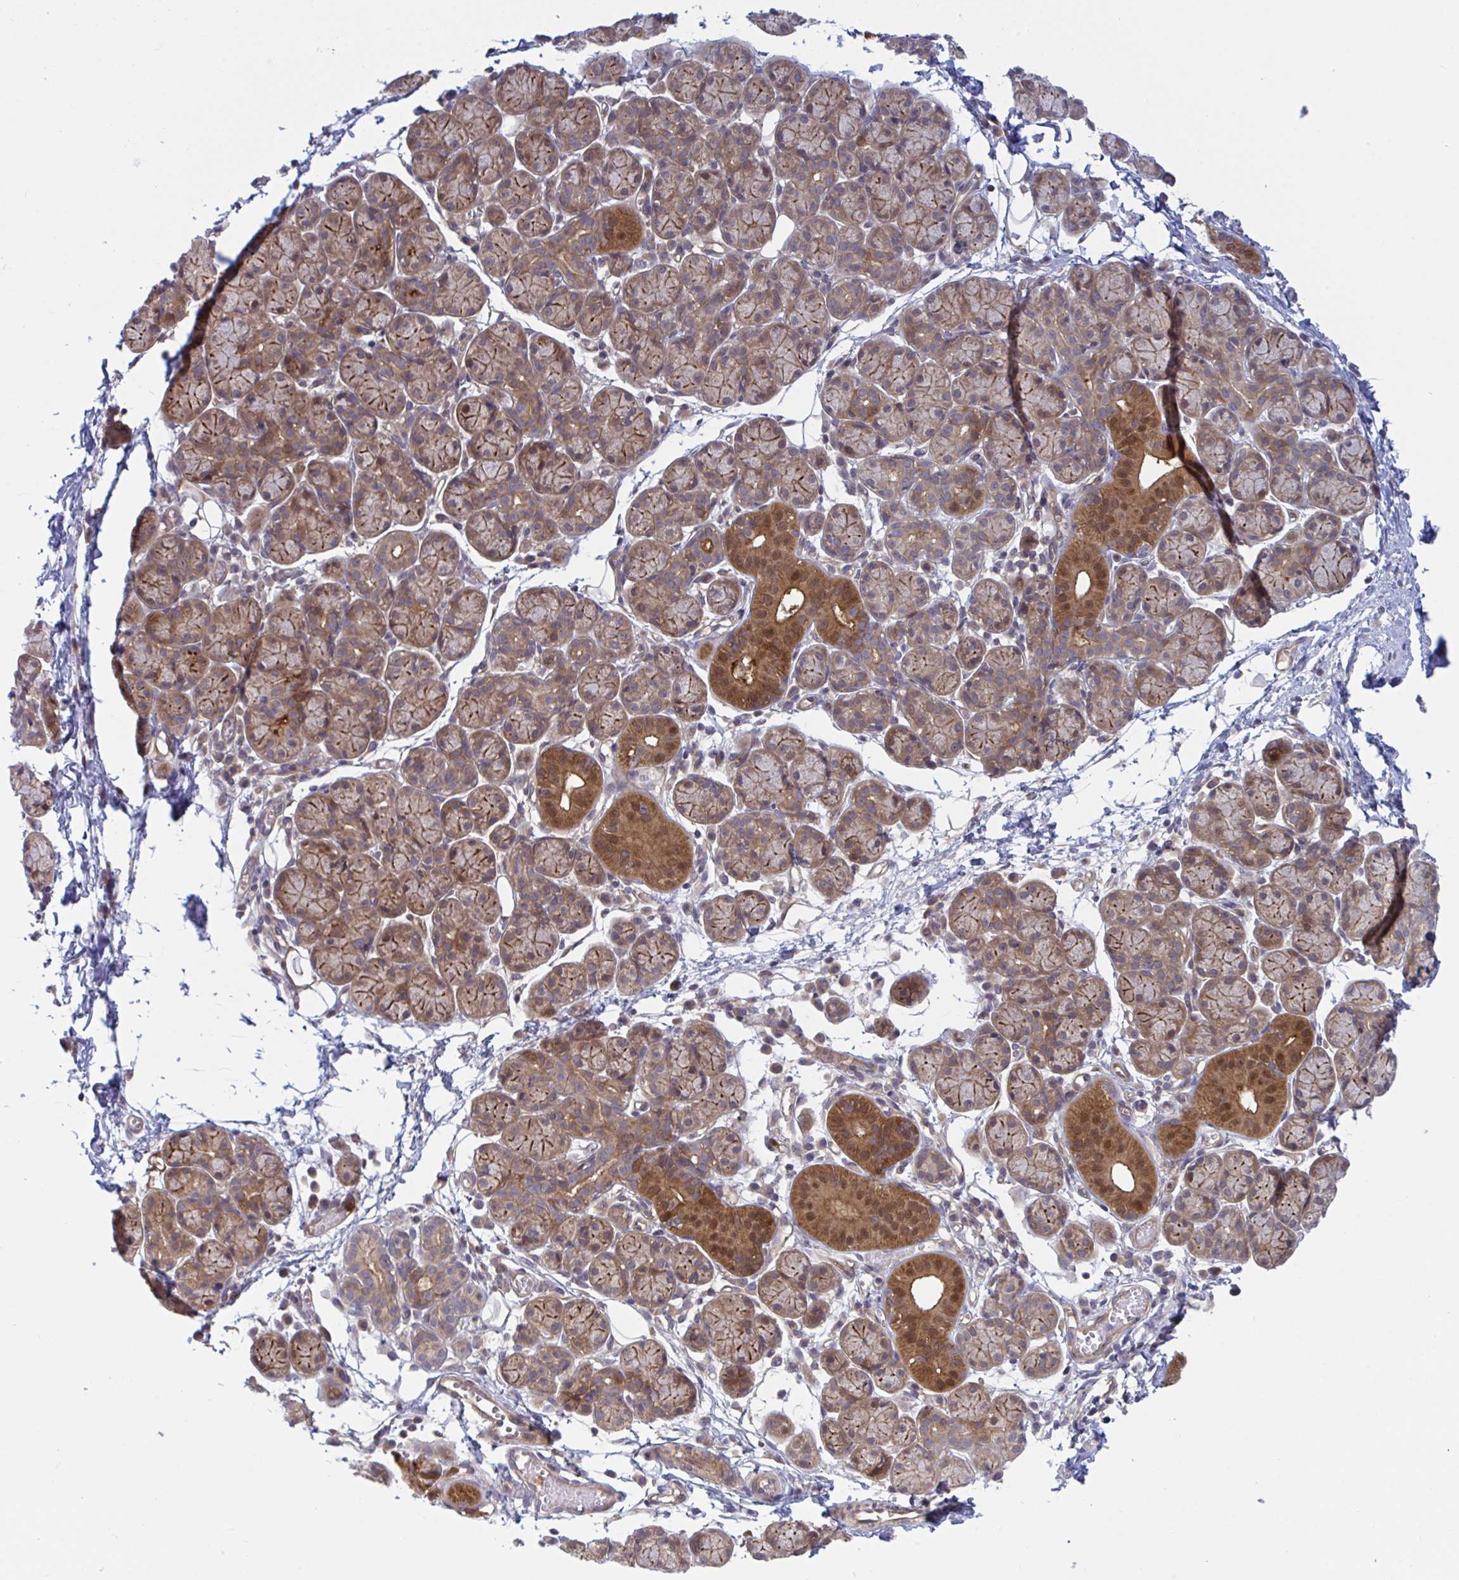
{"staining": {"intensity": "strong", "quantity": ">75%", "location": "cytoplasmic/membranous,nuclear"}, "tissue": "salivary gland", "cell_type": "Glandular cells", "image_type": "normal", "snomed": [{"axis": "morphology", "description": "Normal tissue, NOS"}, {"axis": "morphology", "description": "Inflammation, NOS"}, {"axis": "topography", "description": "Lymph node"}, {"axis": "topography", "description": "Salivary gland"}], "caption": "IHC (DAB) staining of normal human salivary gland shows strong cytoplasmic/membranous,nuclear protein expression in about >75% of glandular cells. (IHC, brightfield microscopy, high magnification).", "gene": "LMNTD2", "patient": {"sex": "male", "age": 3}}